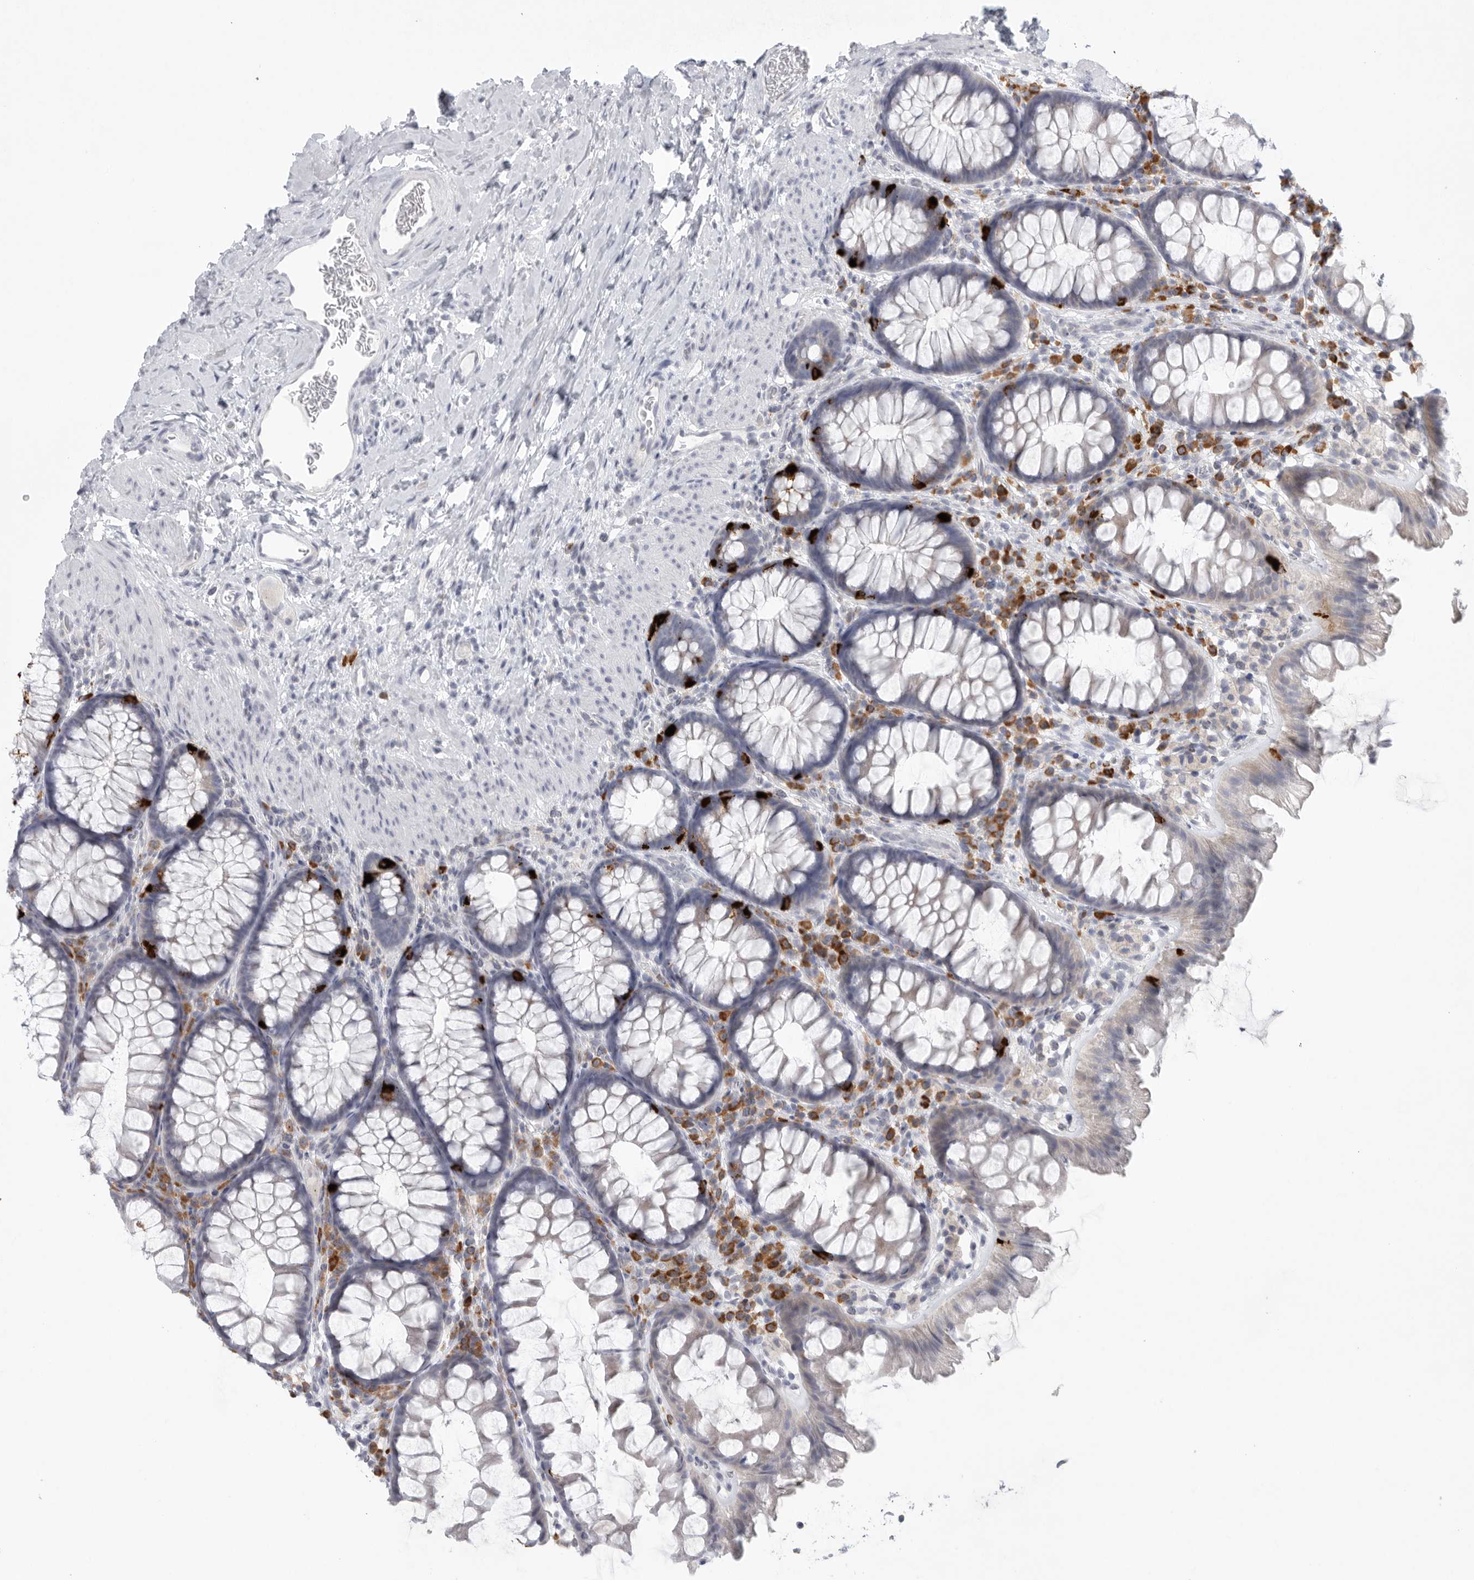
{"staining": {"intensity": "negative", "quantity": "none", "location": "none"}, "tissue": "colon", "cell_type": "Endothelial cells", "image_type": "normal", "snomed": [{"axis": "morphology", "description": "Normal tissue, NOS"}, {"axis": "topography", "description": "Colon"}], "caption": "This histopathology image is of normal colon stained with IHC to label a protein in brown with the nuclei are counter-stained blue. There is no positivity in endothelial cells. The staining is performed using DAB (3,3'-diaminobenzidine) brown chromogen with nuclei counter-stained in using hematoxylin.", "gene": "TMEM69", "patient": {"sex": "female", "age": 62}}